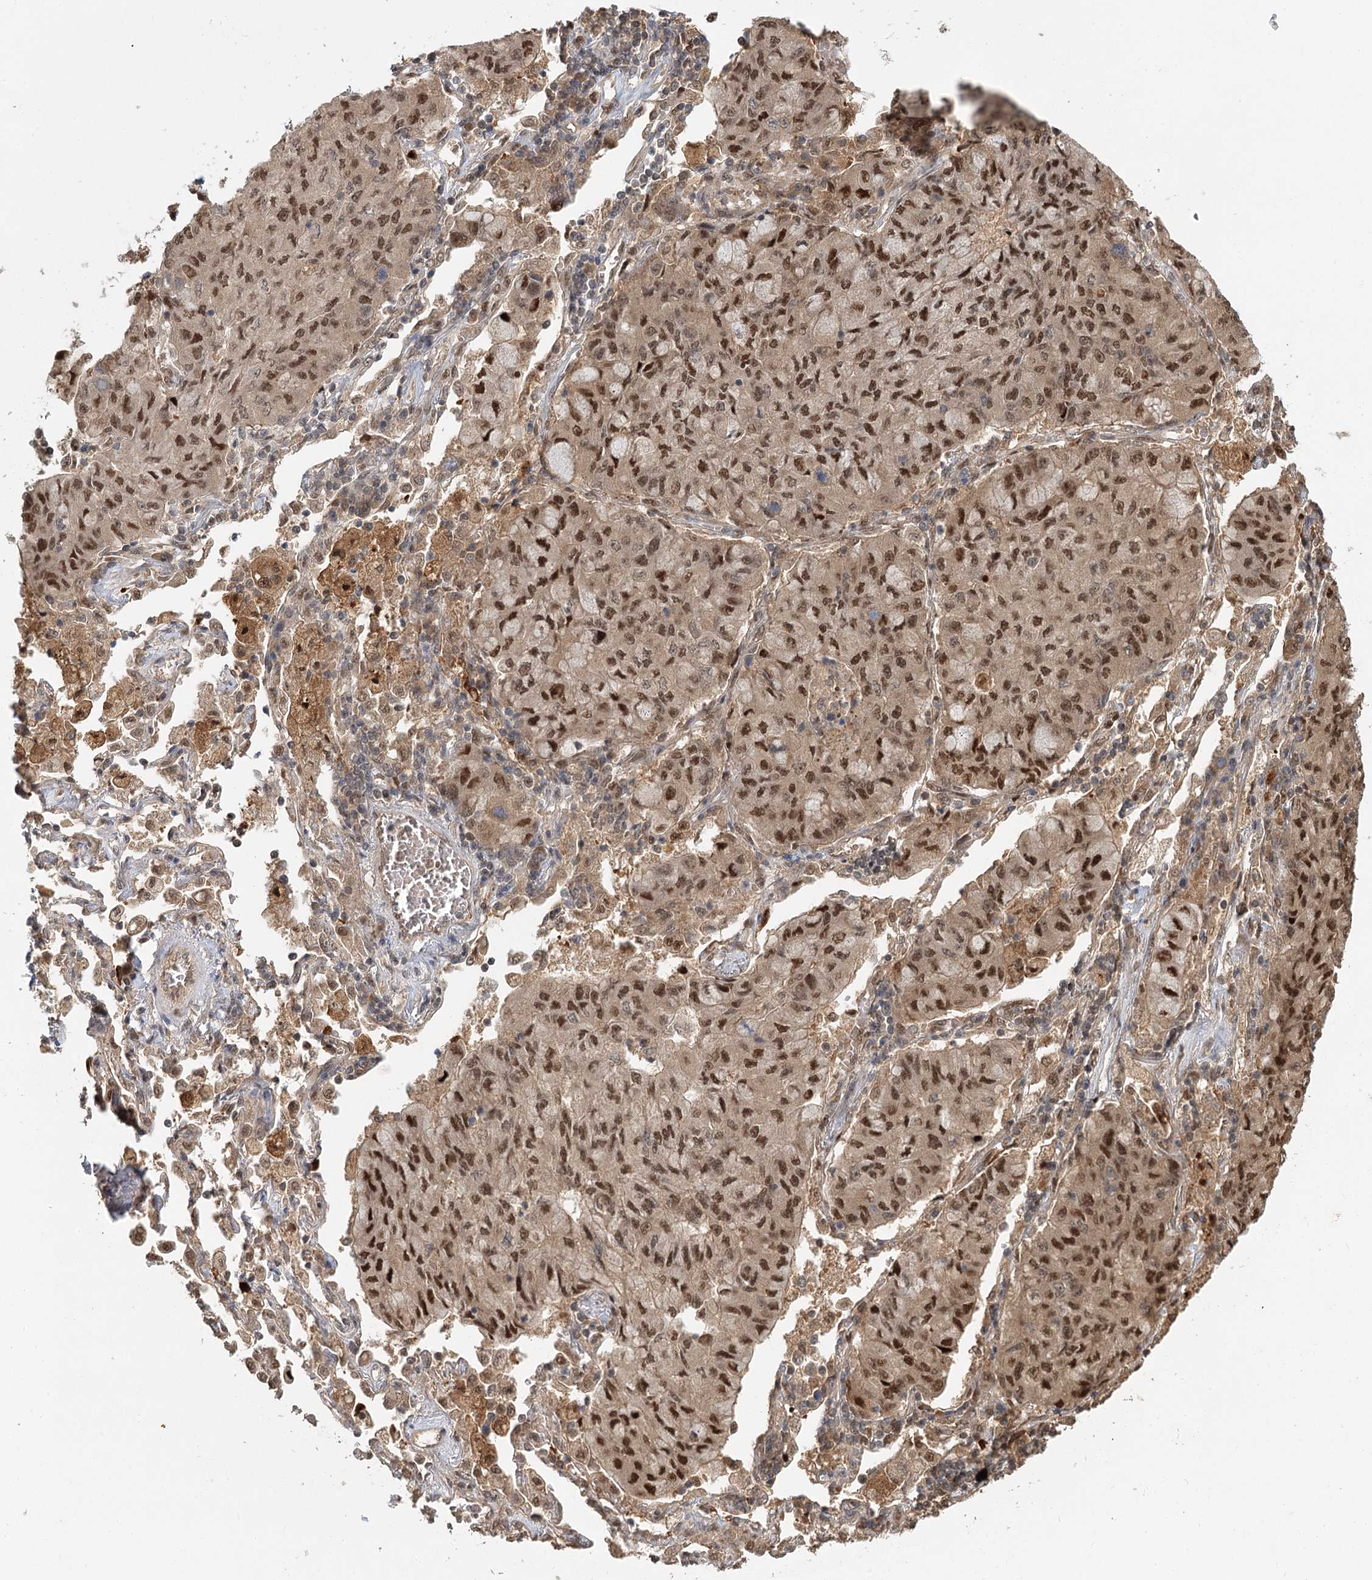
{"staining": {"intensity": "strong", "quantity": ">75%", "location": "nuclear"}, "tissue": "lung cancer", "cell_type": "Tumor cells", "image_type": "cancer", "snomed": [{"axis": "morphology", "description": "Squamous cell carcinoma, NOS"}, {"axis": "topography", "description": "Lung"}], "caption": "Immunohistochemical staining of lung cancer shows high levels of strong nuclear expression in approximately >75% of tumor cells.", "gene": "N6AMT1", "patient": {"sex": "male", "age": 74}}